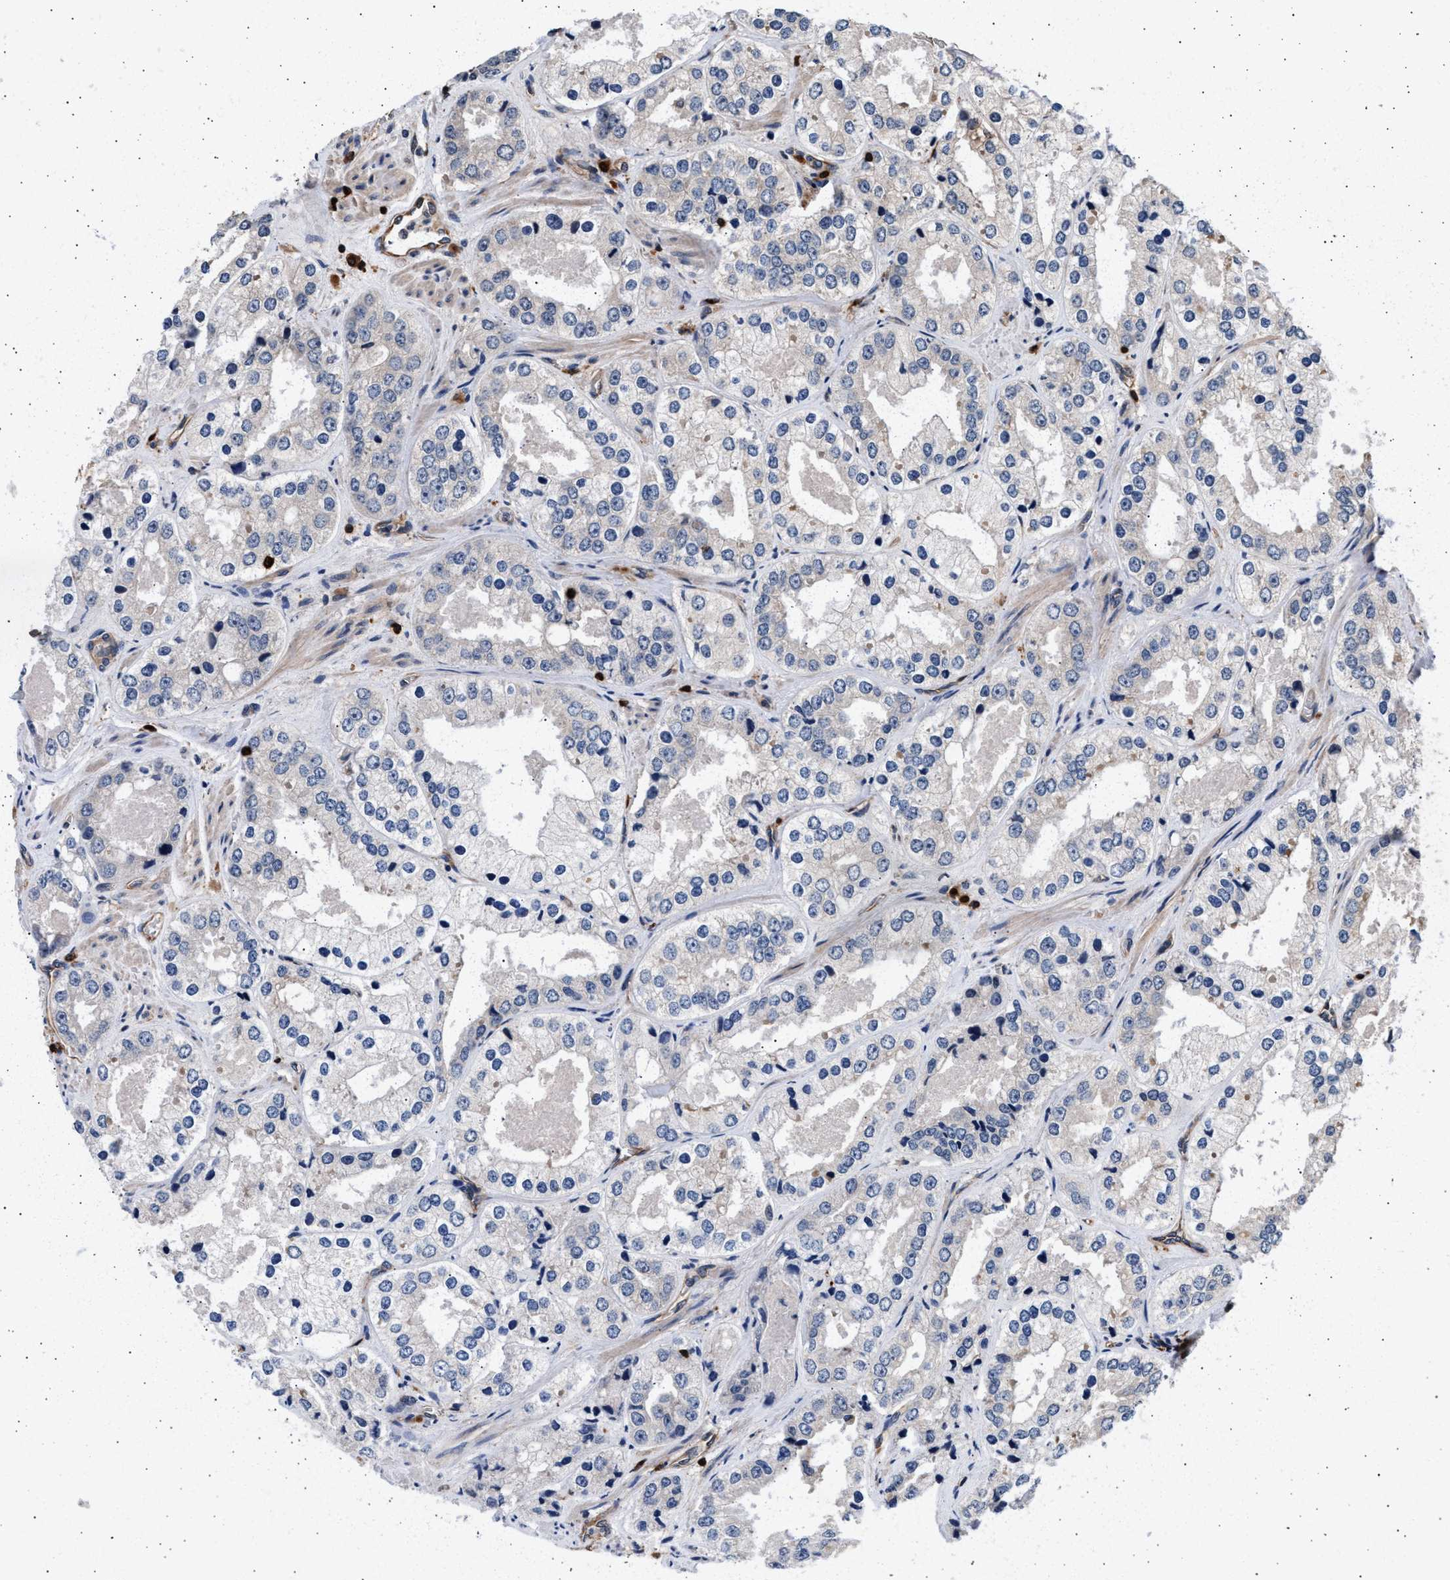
{"staining": {"intensity": "negative", "quantity": "none", "location": "none"}, "tissue": "prostate cancer", "cell_type": "Tumor cells", "image_type": "cancer", "snomed": [{"axis": "morphology", "description": "Adenocarcinoma, High grade"}, {"axis": "topography", "description": "Prostate"}], "caption": "Photomicrograph shows no protein positivity in tumor cells of prostate cancer (high-grade adenocarcinoma) tissue.", "gene": "GRAP2", "patient": {"sex": "male", "age": 61}}